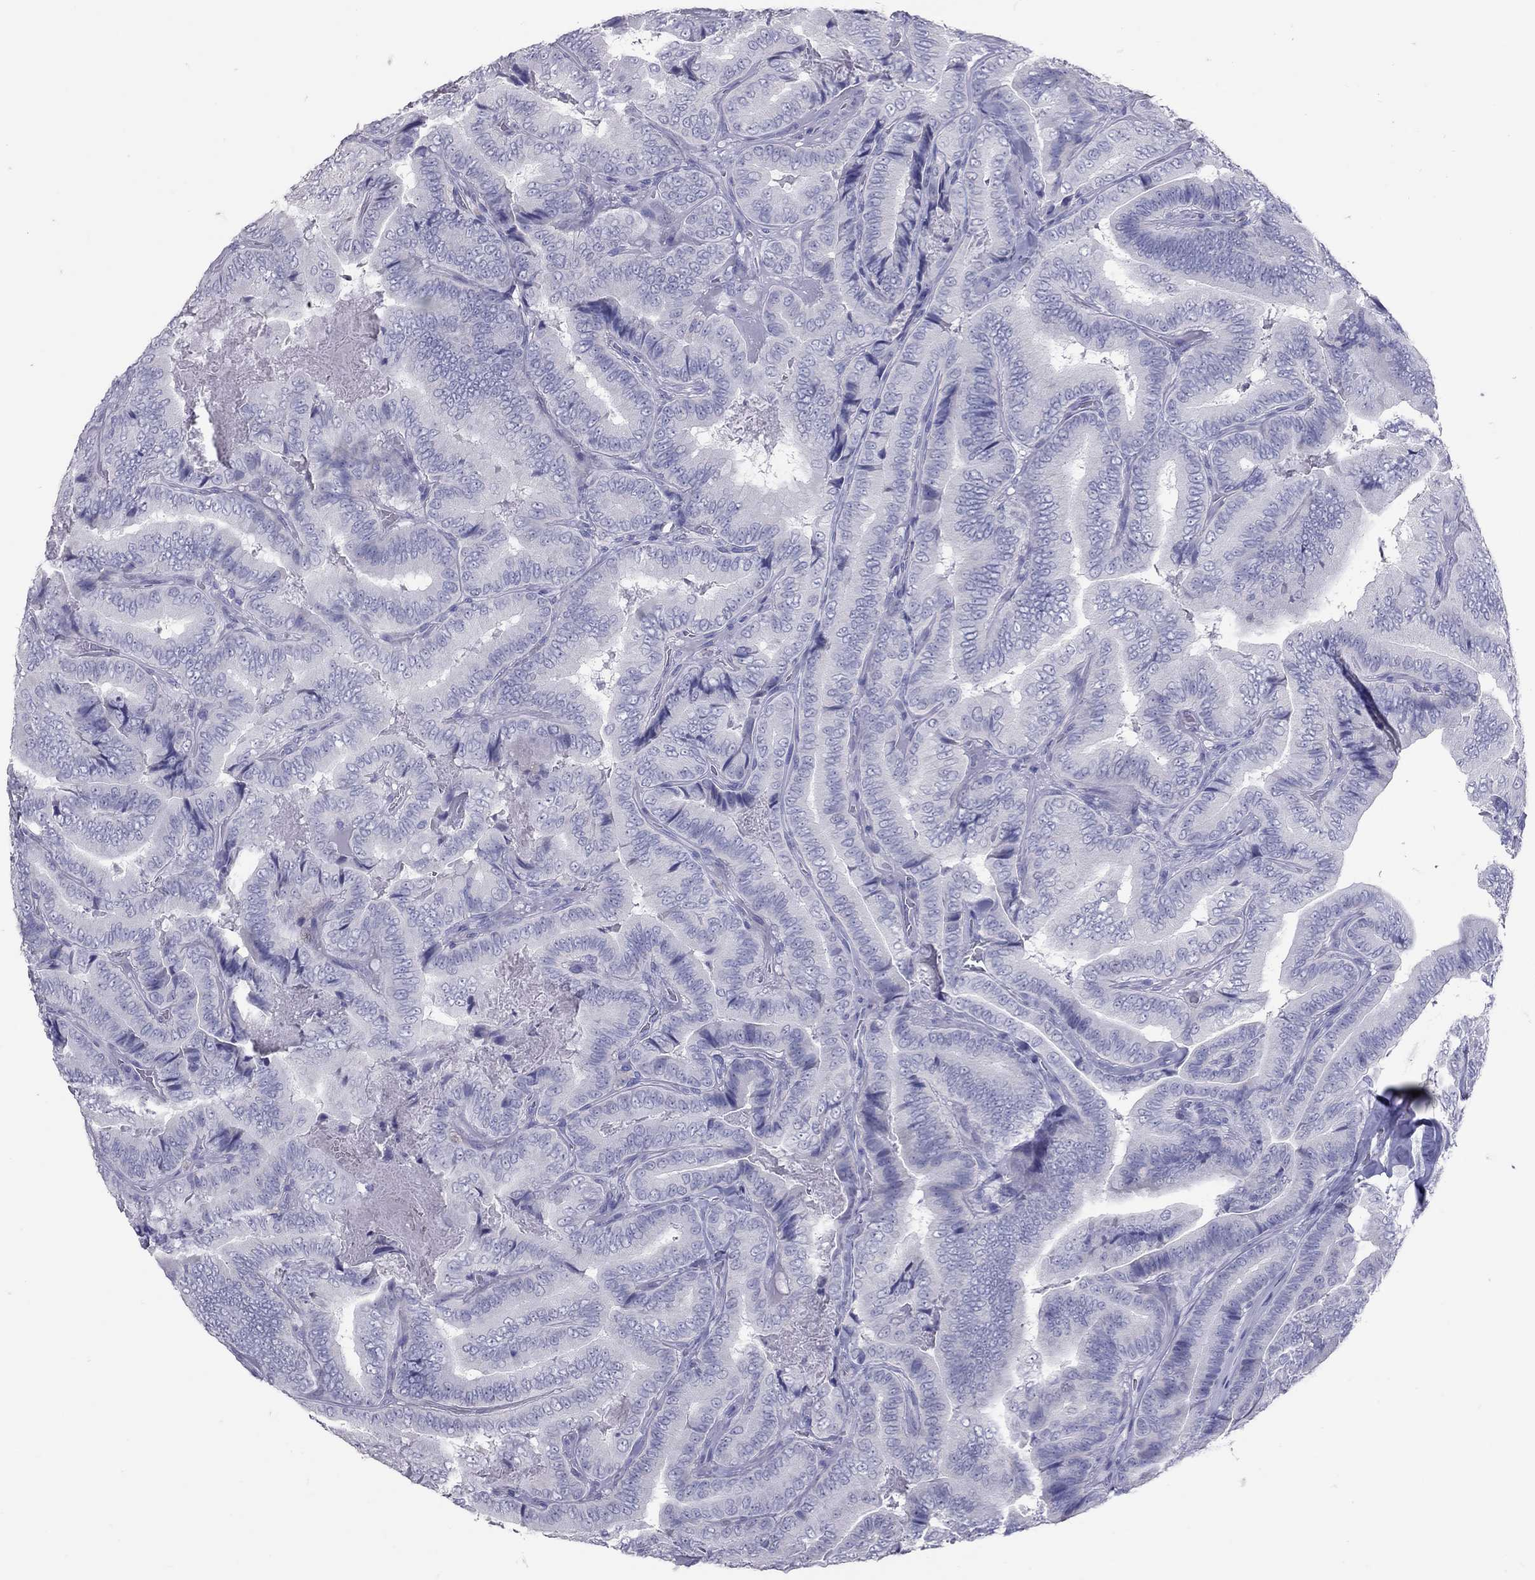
{"staining": {"intensity": "negative", "quantity": "none", "location": "none"}, "tissue": "thyroid cancer", "cell_type": "Tumor cells", "image_type": "cancer", "snomed": [{"axis": "morphology", "description": "Papillary adenocarcinoma, NOS"}, {"axis": "topography", "description": "Thyroid gland"}], "caption": "An image of human thyroid cancer (papillary adenocarcinoma) is negative for staining in tumor cells. Brightfield microscopy of IHC stained with DAB (brown) and hematoxylin (blue), captured at high magnification.", "gene": "MUC16", "patient": {"sex": "male", "age": 61}}